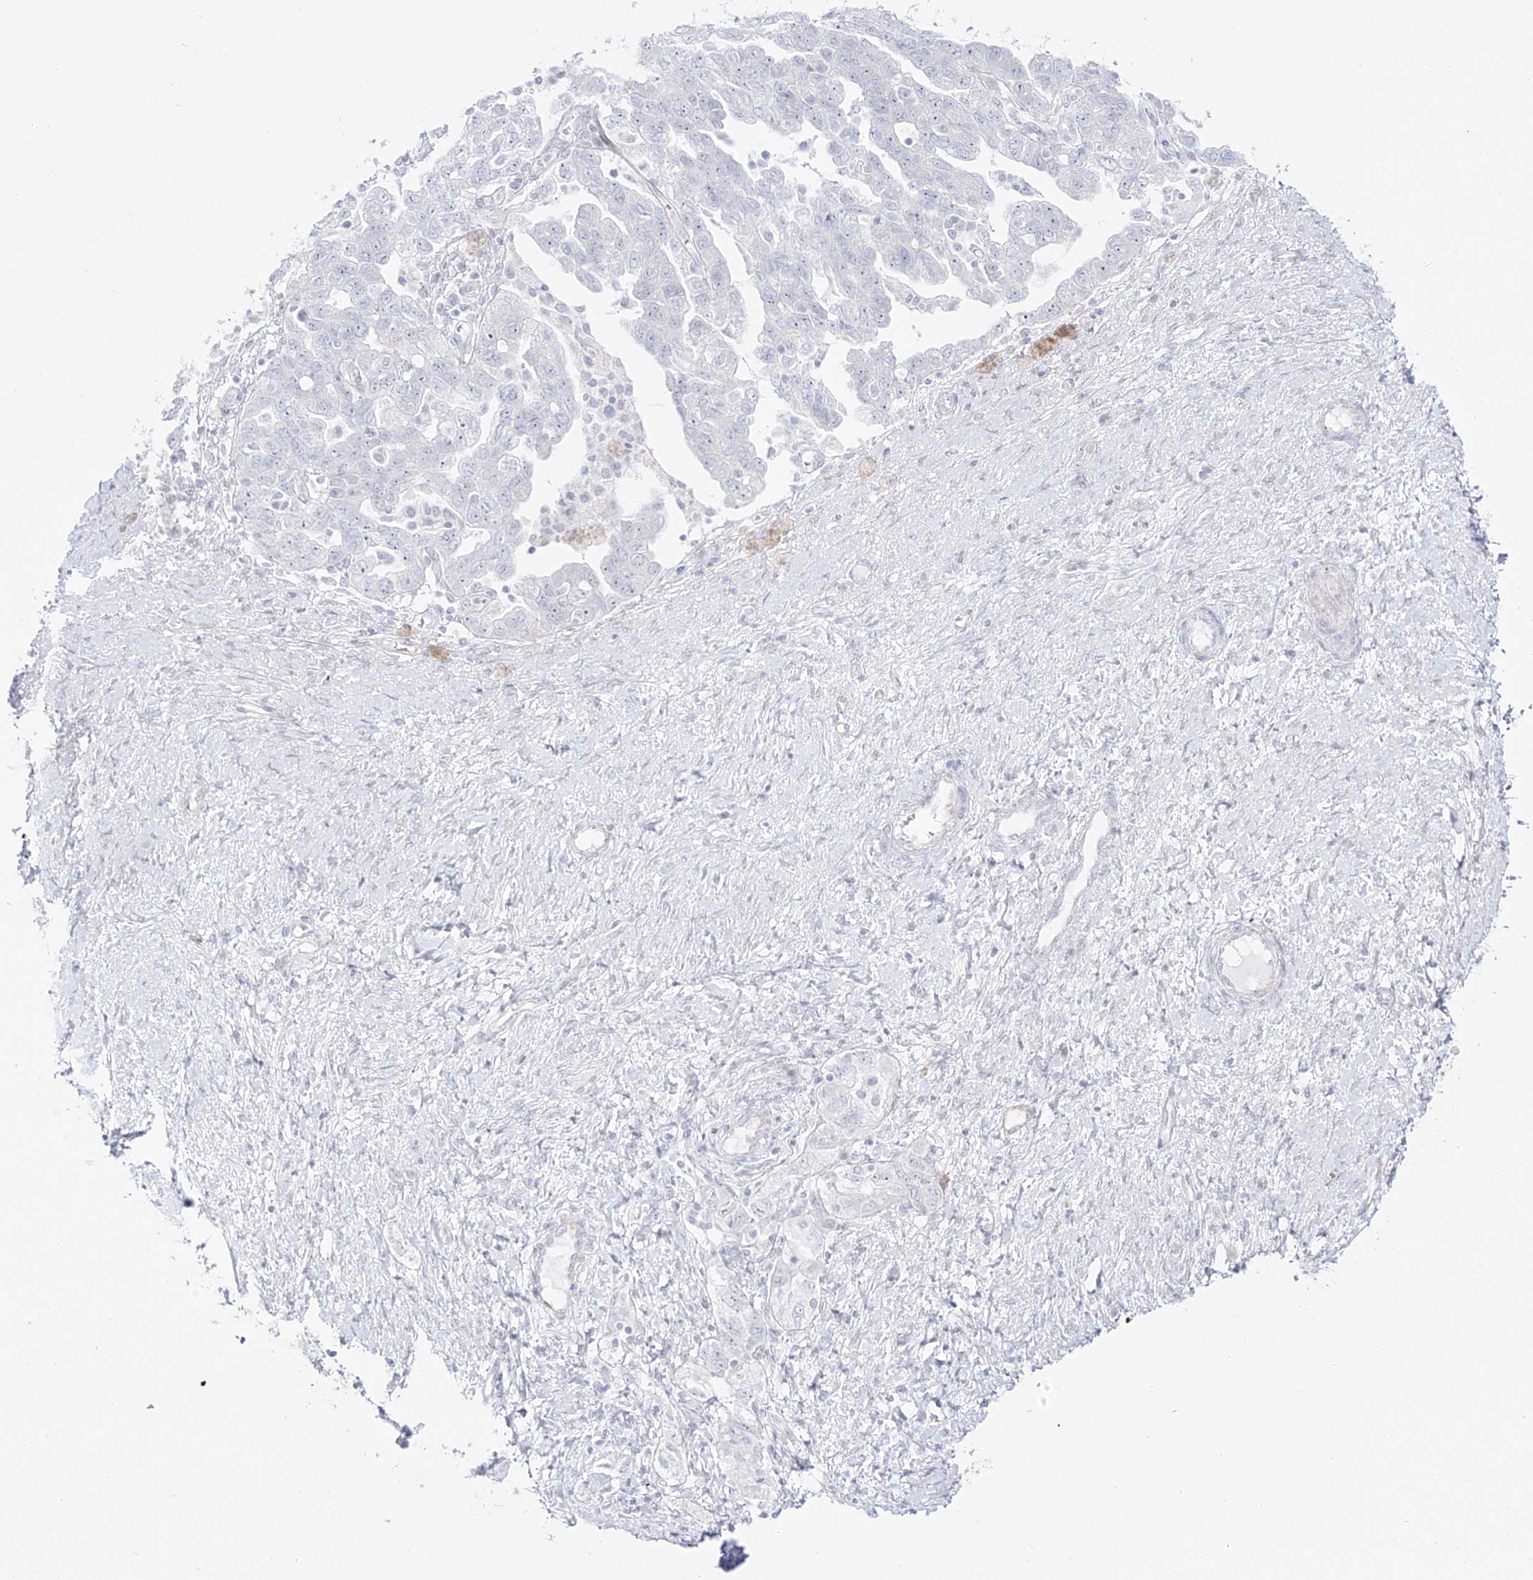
{"staining": {"intensity": "negative", "quantity": "none", "location": "none"}, "tissue": "ovarian cancer", "cell_type": "Tumor cells", "image_type": "cancer", "snomed": [{"axis": "morphology", "description": "Carcinoma, NOS"}, {"axis": "morphology", "description": "Cystadenocarcinoma, serous, NOS"}, {"axis": "topography", "description": "Ovary"}], "caption": "Immunohistochemistry (IHC) of ovarian cancer displays no staining in tumor cells. Nuclei are stained in blue.", "gene": "ZNF180", "patient": {"sex": "female", "age": 69}}